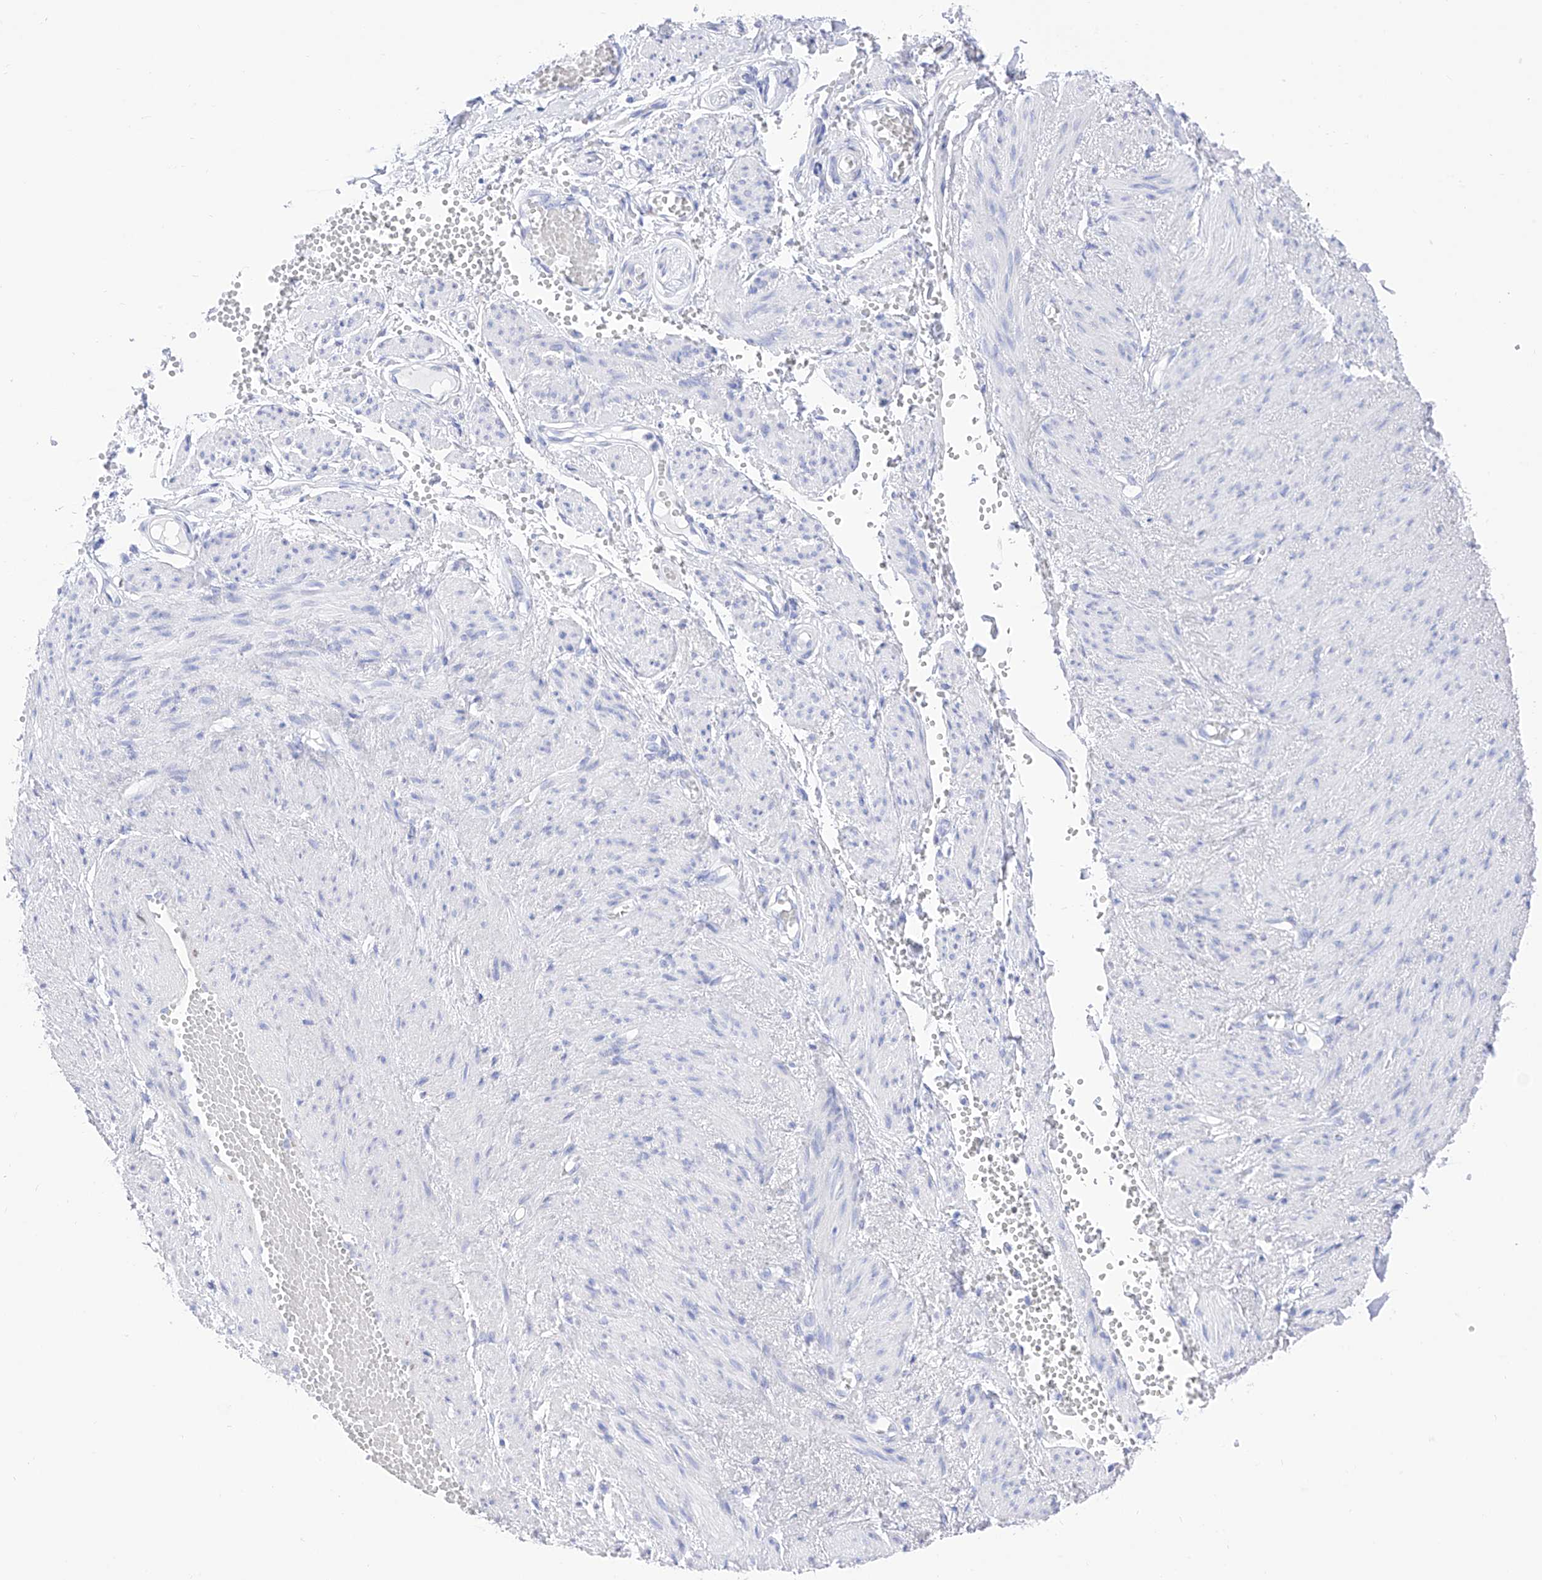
{"staining": {"intensity": "negative", "quantity": "none", "location": "none"}, "tissue": "adipose tissue", "cell_type": "Adipocytes", "image_type": "normal", "snomed": [{"axis": "morphology", "description": "Normal tissue, NOS"}, {"axis": "topography", "description": "Smooth muscle"}, {"axis": "topography", "description": "Peripheral nerve tissue"}], "caption": "Human adipose tissue stained for a protein using immunohistochemistry reveals no expression in adipocytes.", "gene": "TRPC7", "patient": {"sex": "female", "age": 39}}